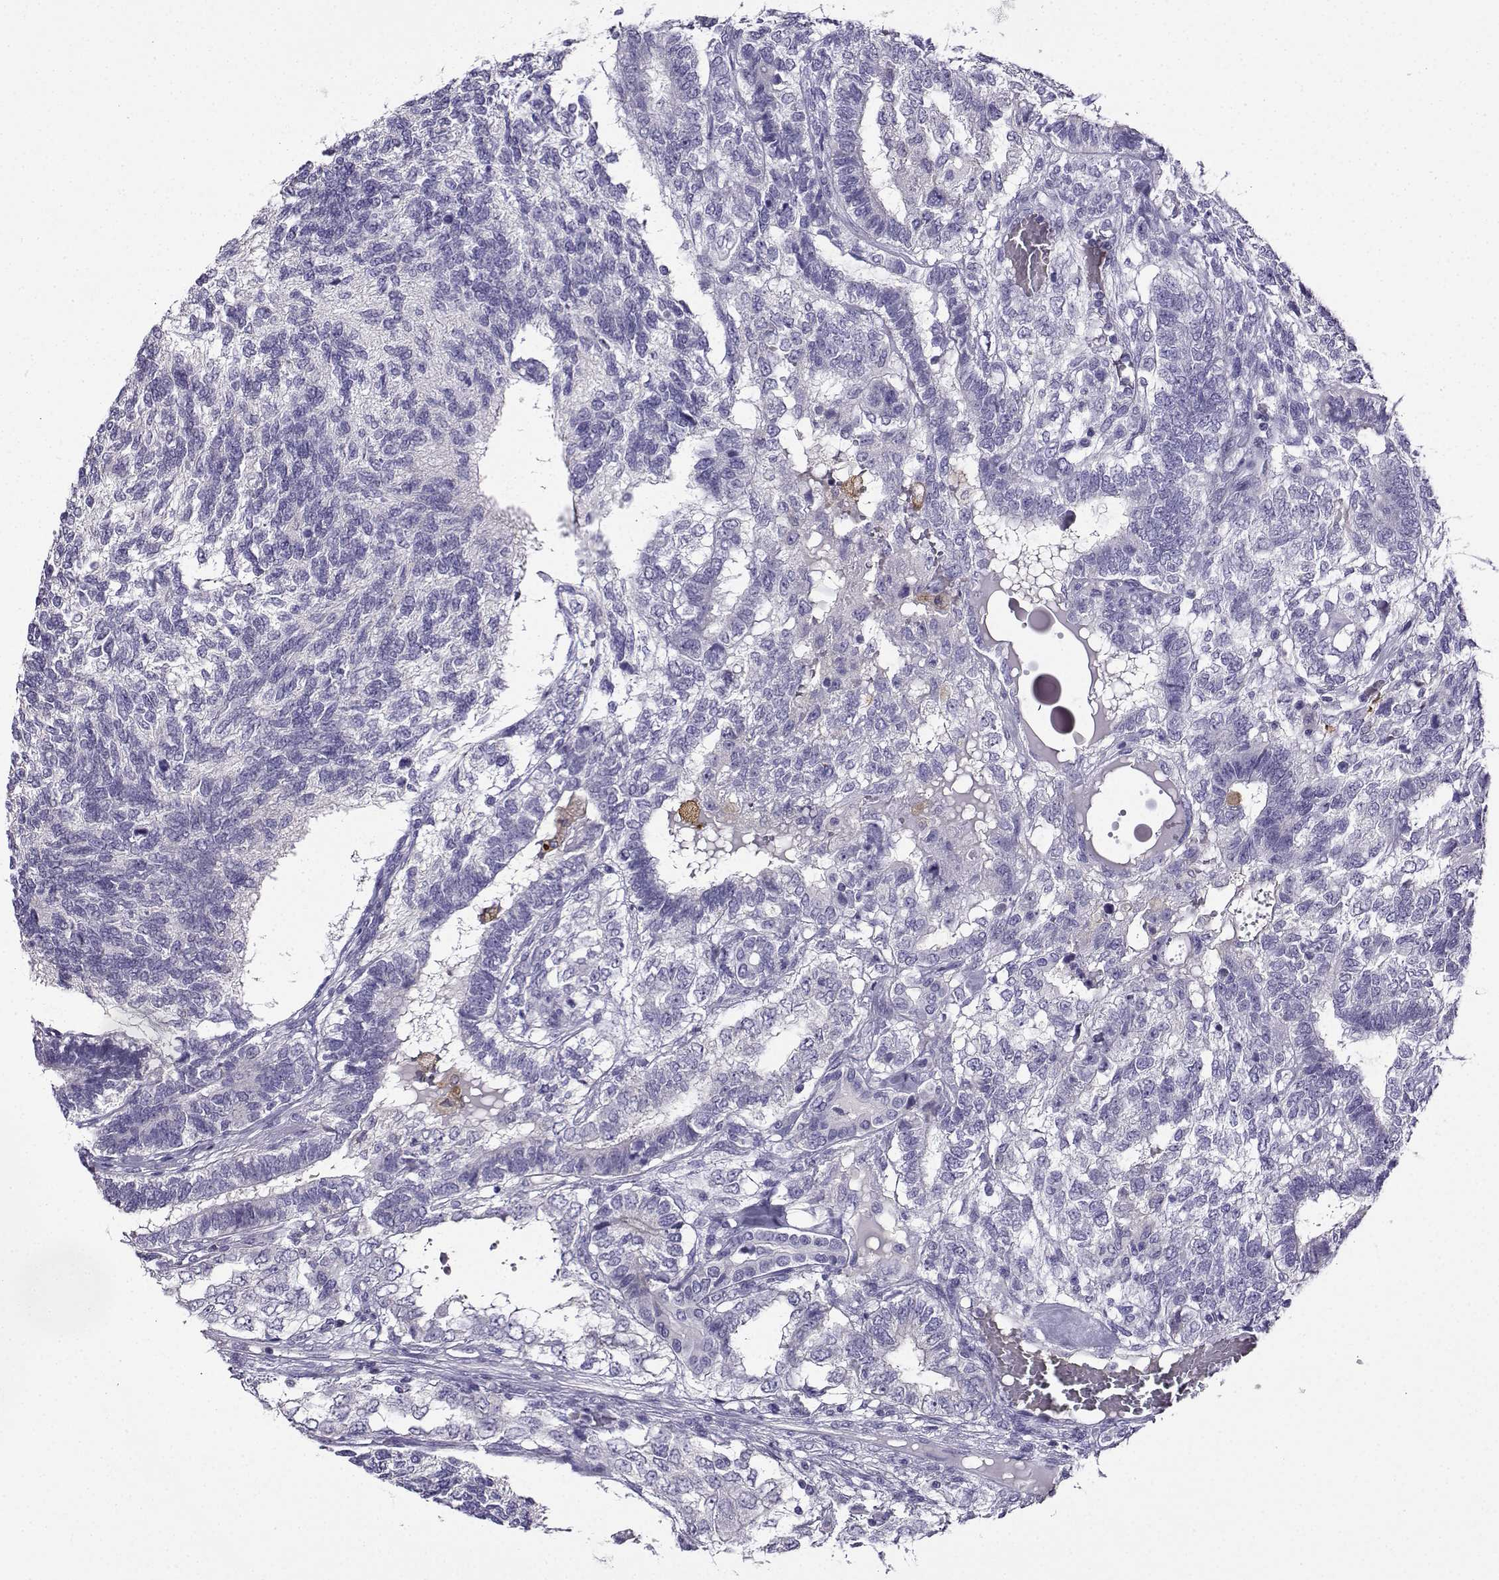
{"staining": {"intensity": "negative", "quantity": "none", "location": "none"}, "tissue": "testis cancer", "cell_type": "Tumor cells", "image_type": "cancer", "snomed": [{"axis": "morphology", "description": "Seminoma, NOS"}, {"axis": "morphology", "description": "Carcinoma, Embryonal, NOS"}, {"axis": "topography", "description": "Testis"}], "caption": "High magnification brightfield microscopy of testis cancer stained with DAB (3,3'-diaminobenzidine) (brown) and counterstained with hematoxylin (blue): tumor cells show no significant positivity. (Stains: DAB immunohistochemistry with hematoxylin counter stain, Microscopy: brightfield microscopy at high magnification).", "gene": "LINGO1", "patient": {"sex": "male", "age": 41}}